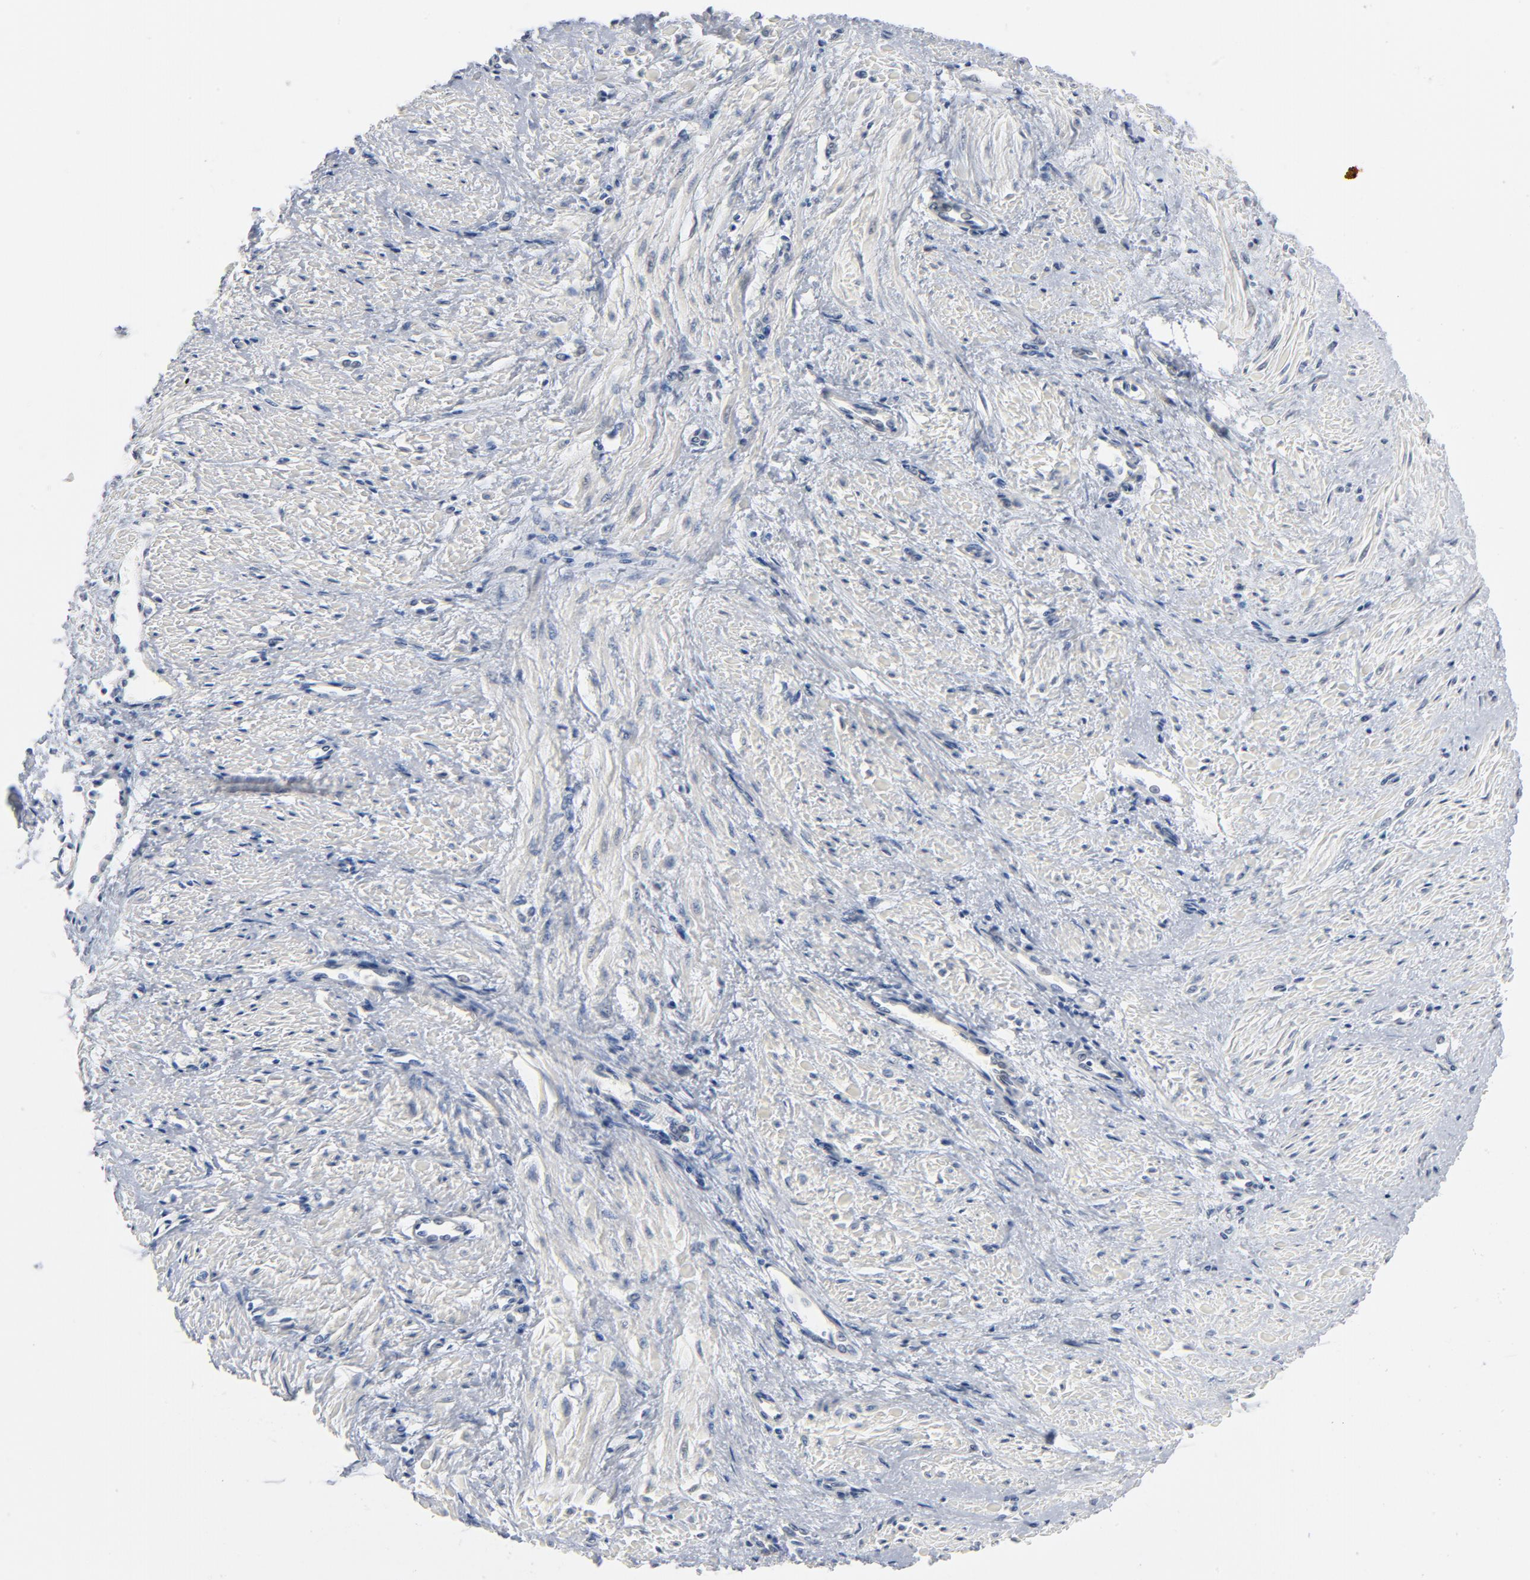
{"staining": {"intensity": "negative", "quantity": "none", "location": "none"}, "tissue": "smooth muscle", "cell_type": "Smooth muscle cells", "image_type": "normal", "snomed": [{"axis": "morphology", "description": "Normal tissue, NOS"}, {"axis": "topography", "description": "Smooth muscle"}, {"axis": "topography", "description": "Uterus"}], "caption": "DAB (3,3'-diaminobenzidine) immunohistochemical staining of unremarkable smooth muscle demonstrates no significant expression in smooth muscle cells.", "gene": "EPCAM", "patient": {"sex": "female", "age": 39}}